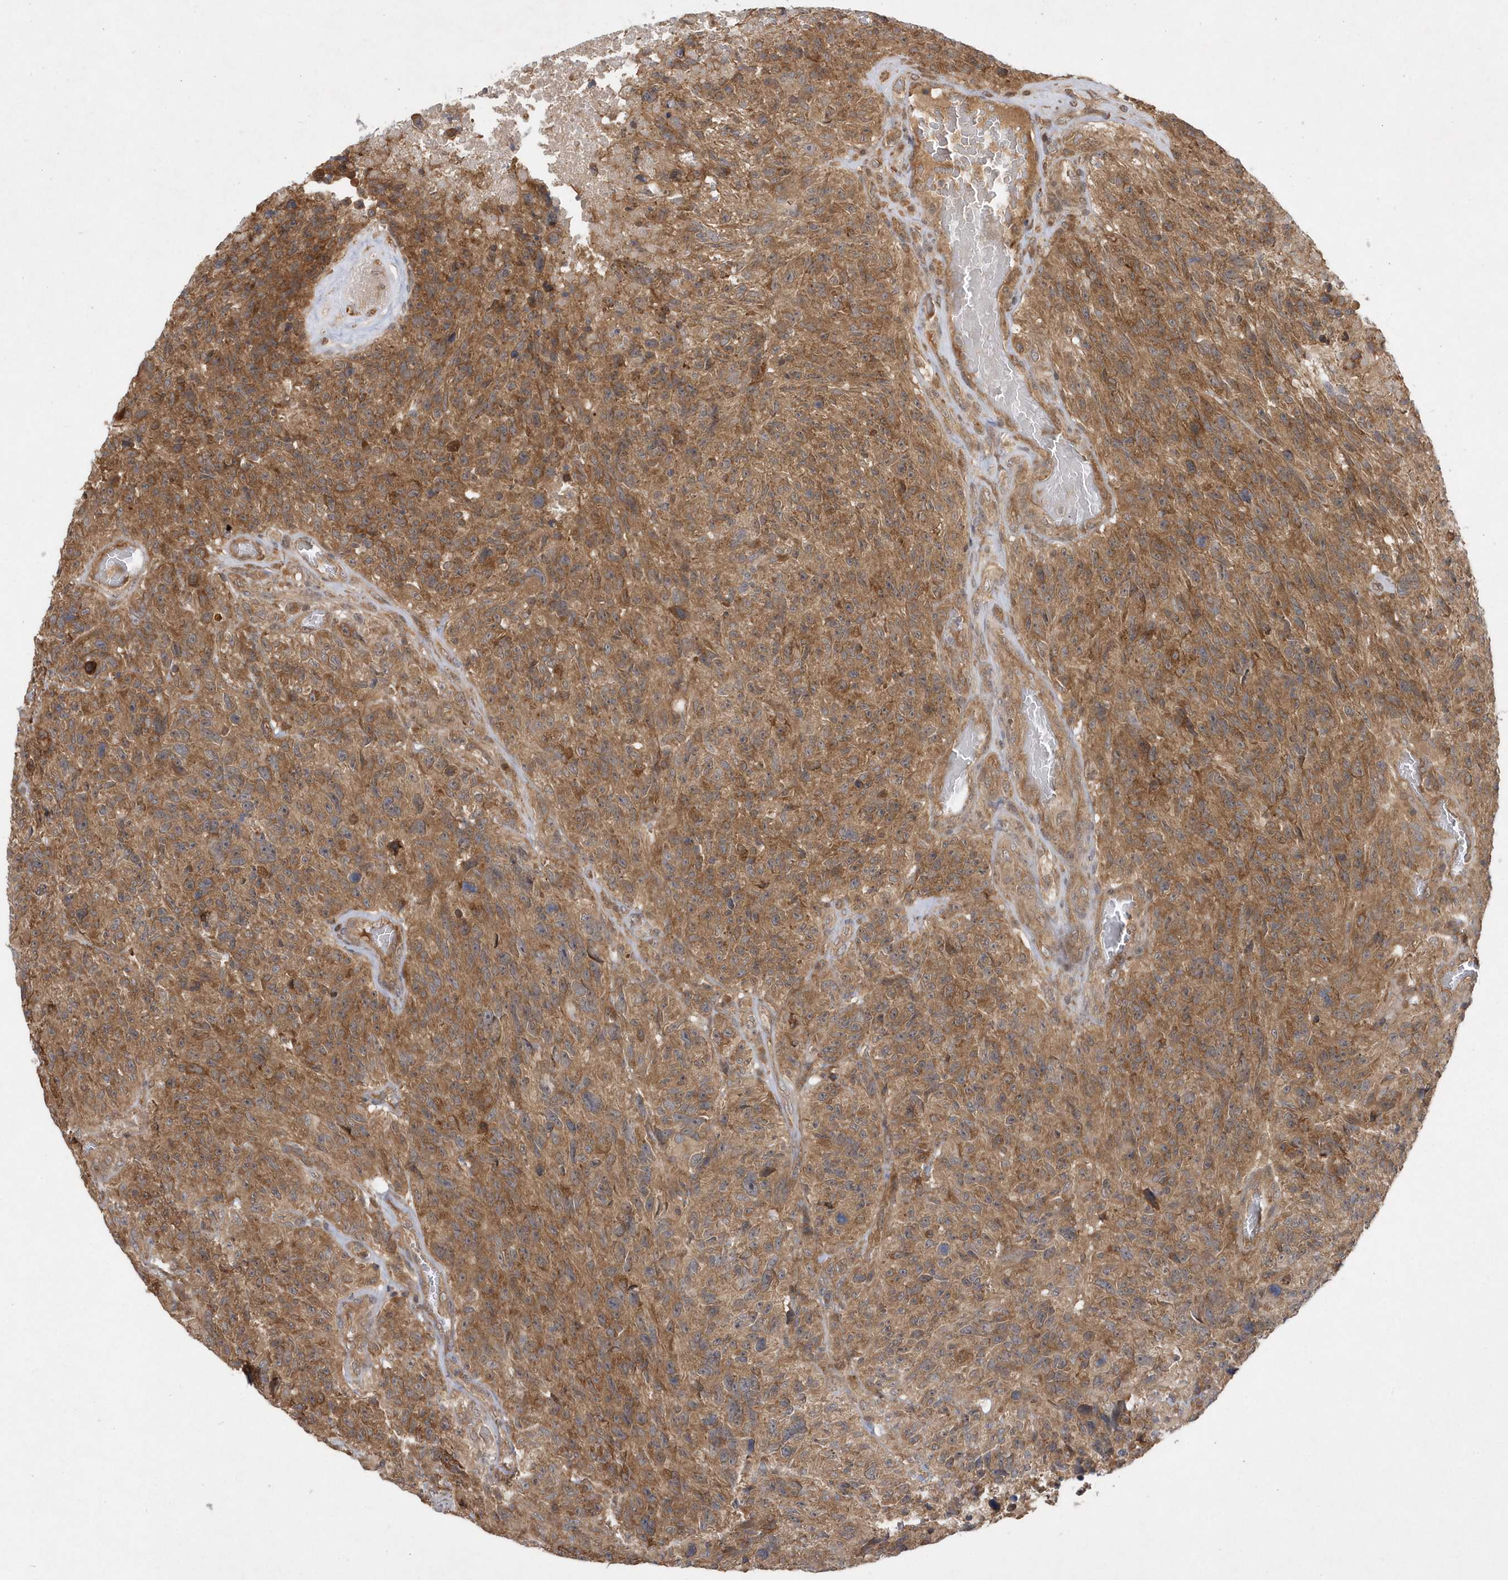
{"staining": {"intensity": "moderate", "quantity": ">75%", "location": "cytoplasmic/membranous"}, "tissue": "glioma", "cell_type": "Tumor cells", "image_type": "cancer", "snomed": [{"axis": "morphology", "description": "Glioma, malignant, High grade"}, {"axis": "topography", "description": "Brain"}], "caption": "IHC image of neoplastic tissue: malignant glioma (high-grade) stained using immunohistochemistry (IHC) demonstrates medium levels of moderate protein expression localized specifically in the cytoplasmic/membranous of tumor cells, appearing as a cytoplasmic/membranous brown color.", "gene": "GFM2", "patient": {"sex": "male", "age": 69}}